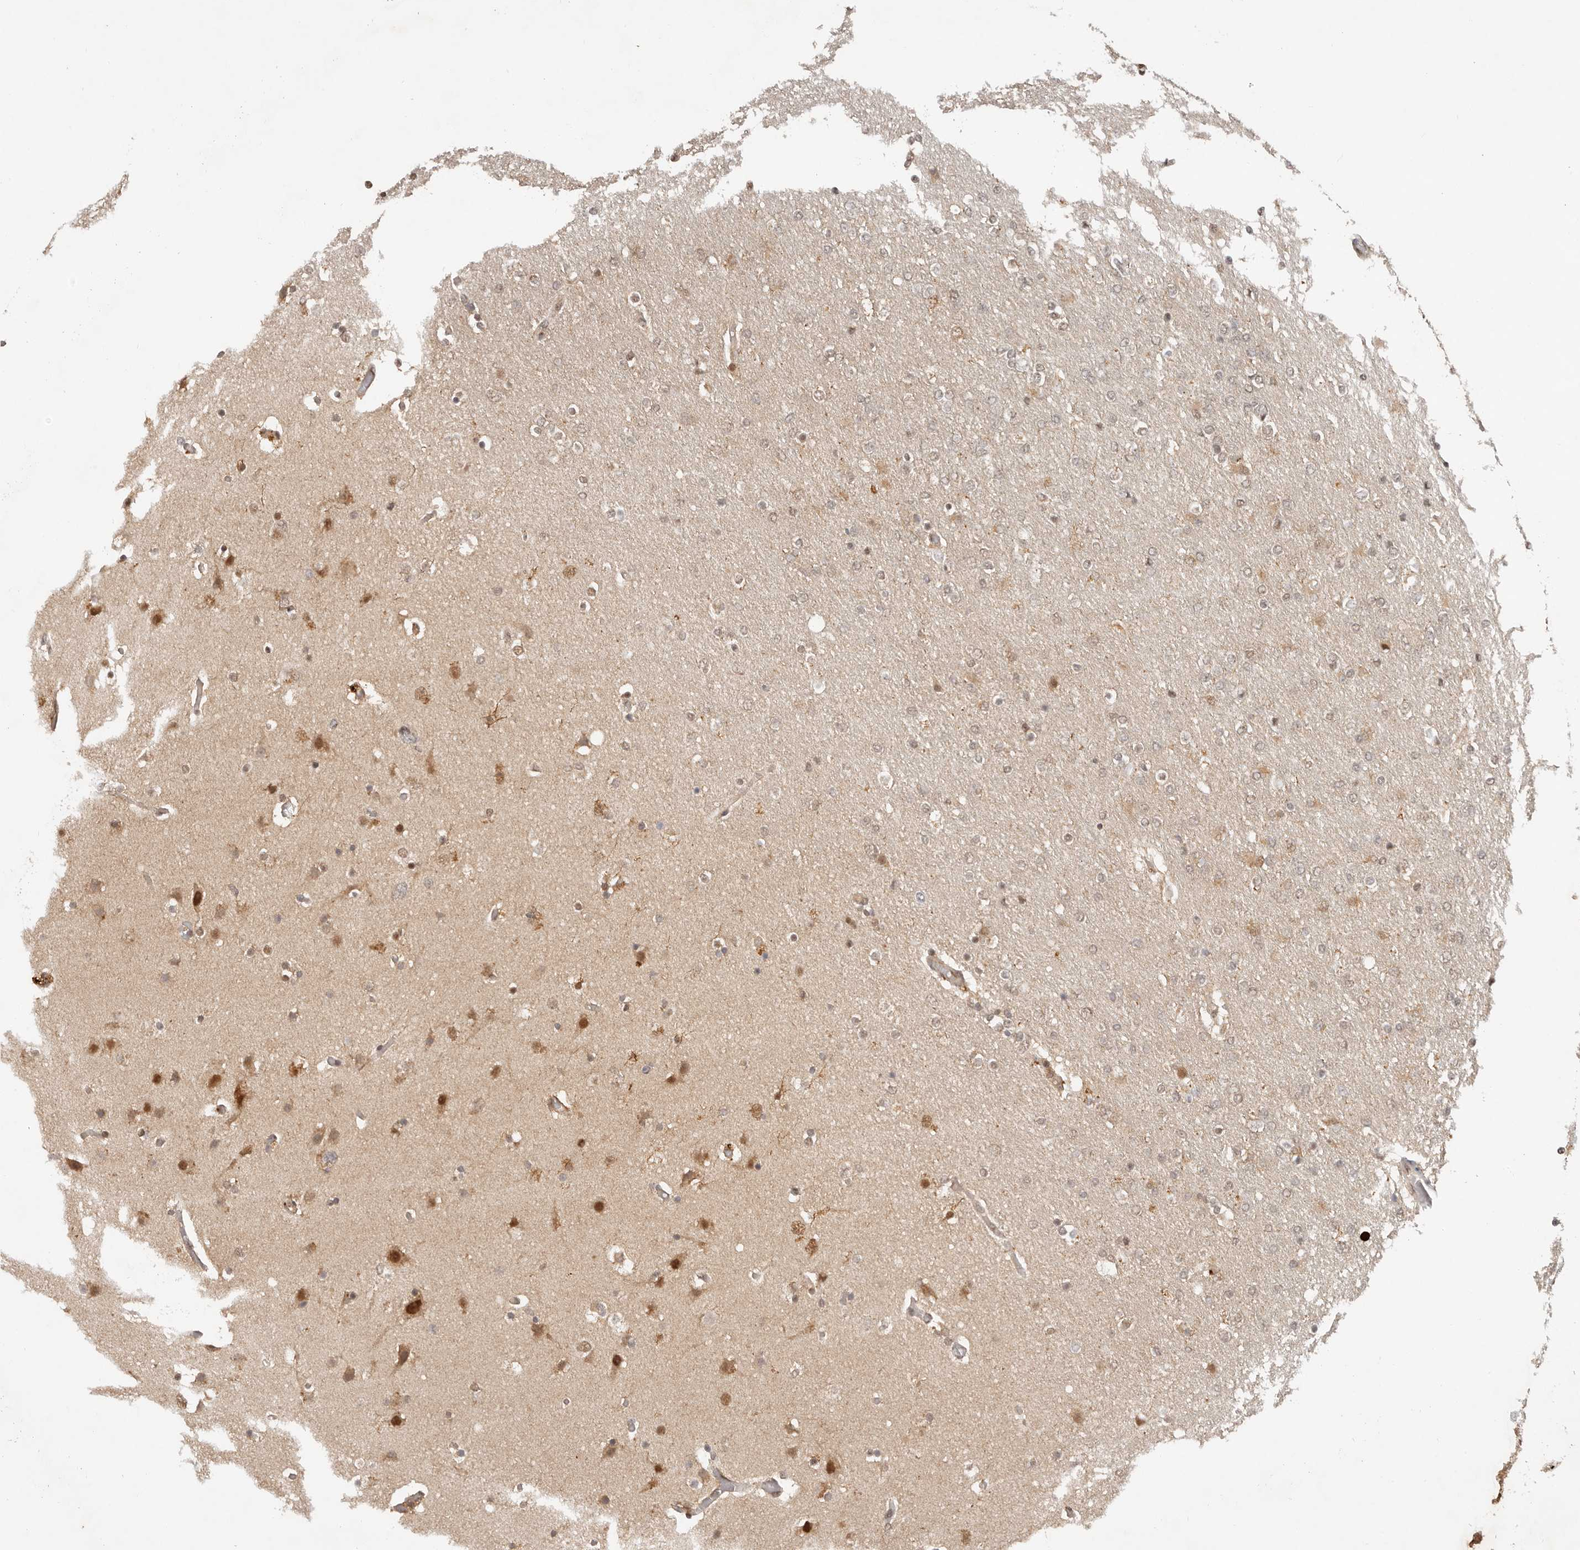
{"staining": {"intensity": "moderate", "quantity": "25%-75%", "location": "cytoplasmic/membranous,nuclear"}, "tissue": "glioma", "cell_type": "Tumor cells", "image_type": "cancer", "snomed": [{"axis": "morphology", "description": "Glioma, malignant, High grade"}, {"axis": "topography", "description": "Cerebral cortex"}], "caption": "Glioma stained with a protein marker reveals moderate staining in tumor cells.", "gene": "PSMA5", "patient": {"sex": "female", "age": 36}}